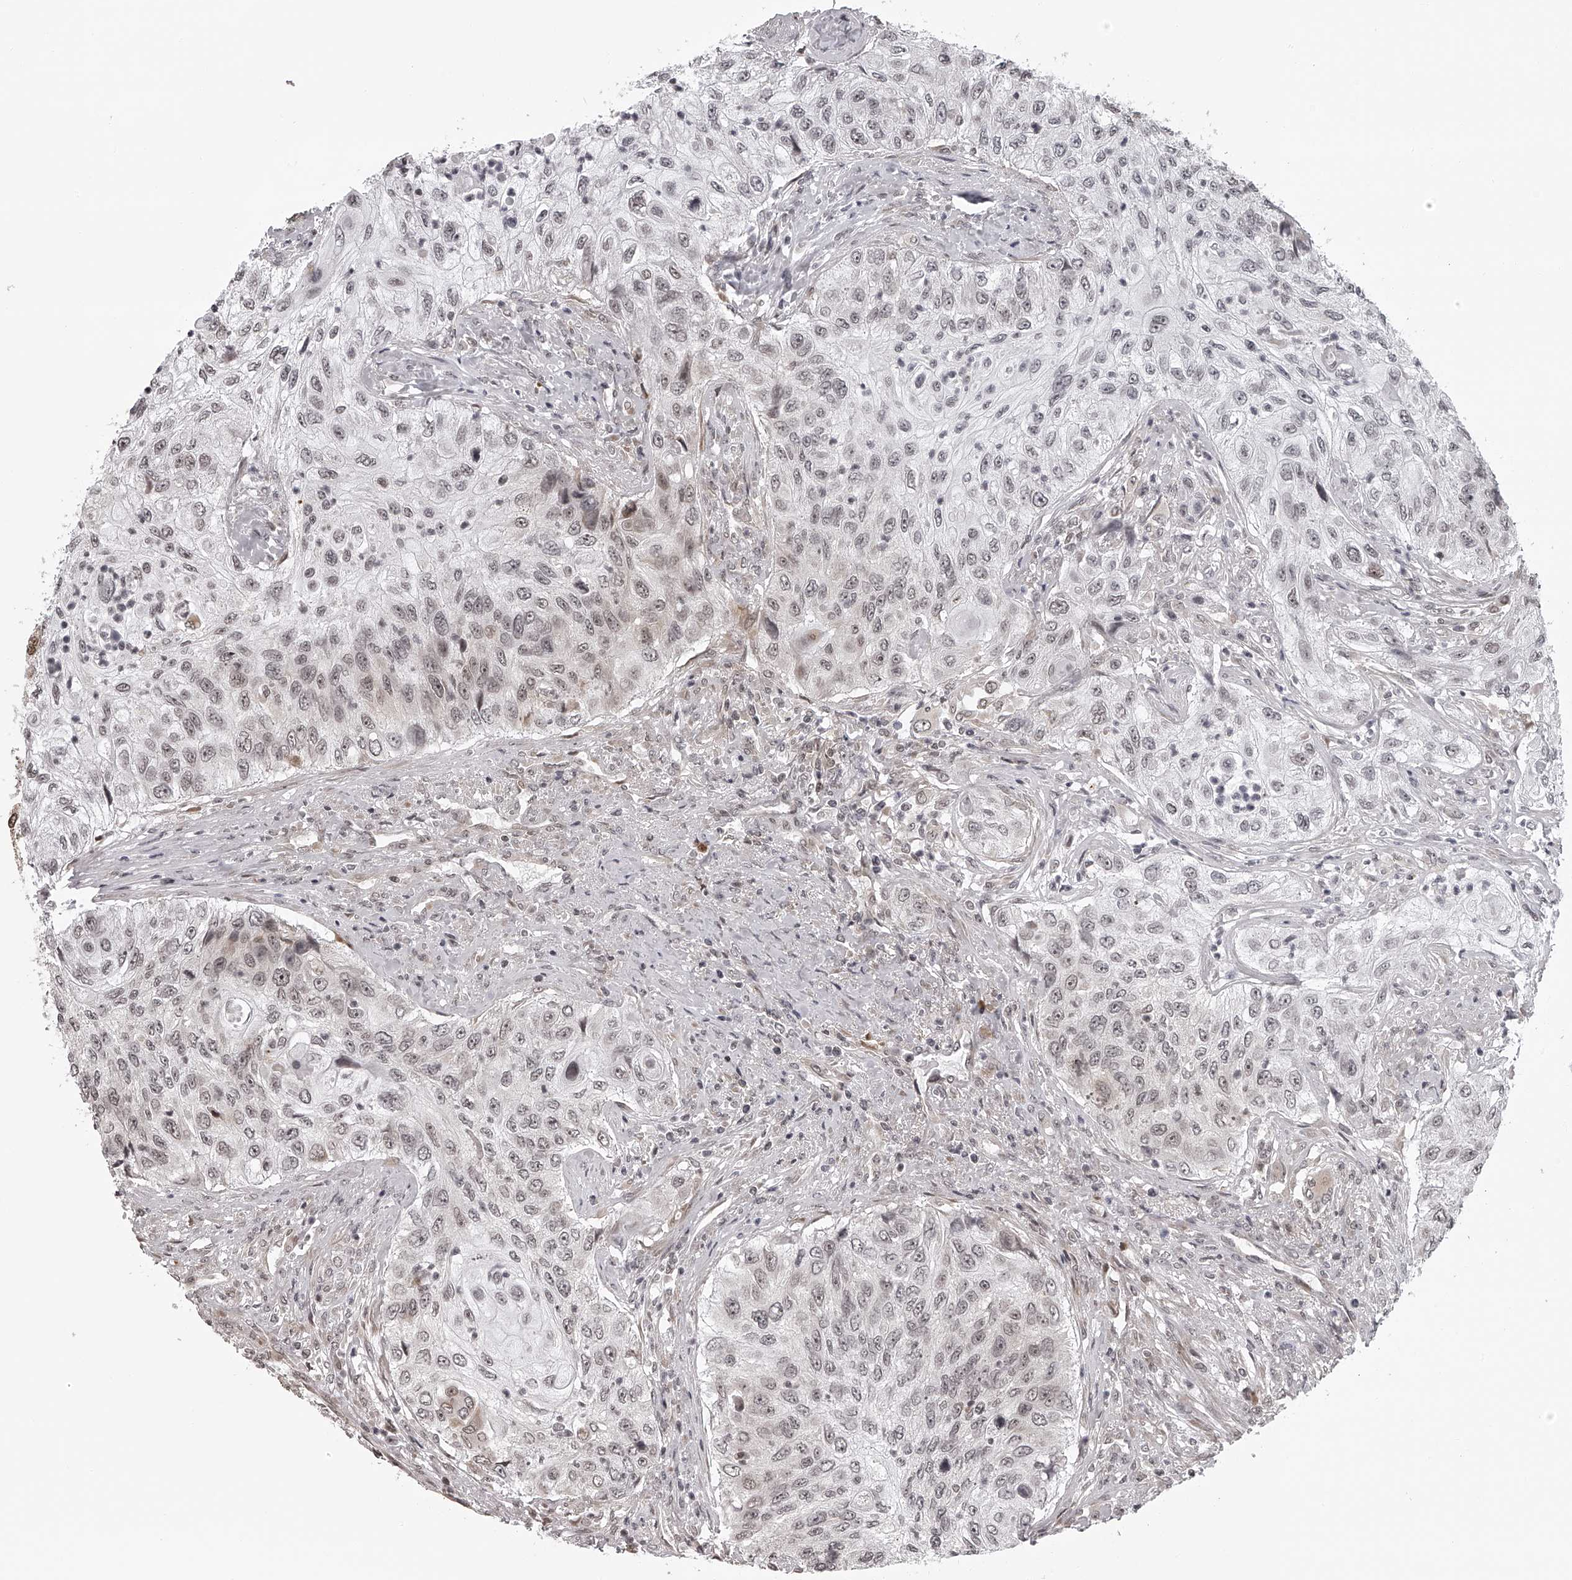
{"staining": {"intensity": "weak", "quantity": "<25%", "location": "nuclear"}, "tissue": "urothelial cancer", "cell_type": "Tumor cells", "image_type": "cancer", "snomed": [{"axis": "morphology", "description": "Urothelial carcinoma, High grade"}, {"axis": "topography", "description": "Urinary bladder"}], "caption": "Tumor cells show no significant protein expression in urothelial cancer.", "gene": "ODF2L", "patient": {"sex": "female", "age": 60}}